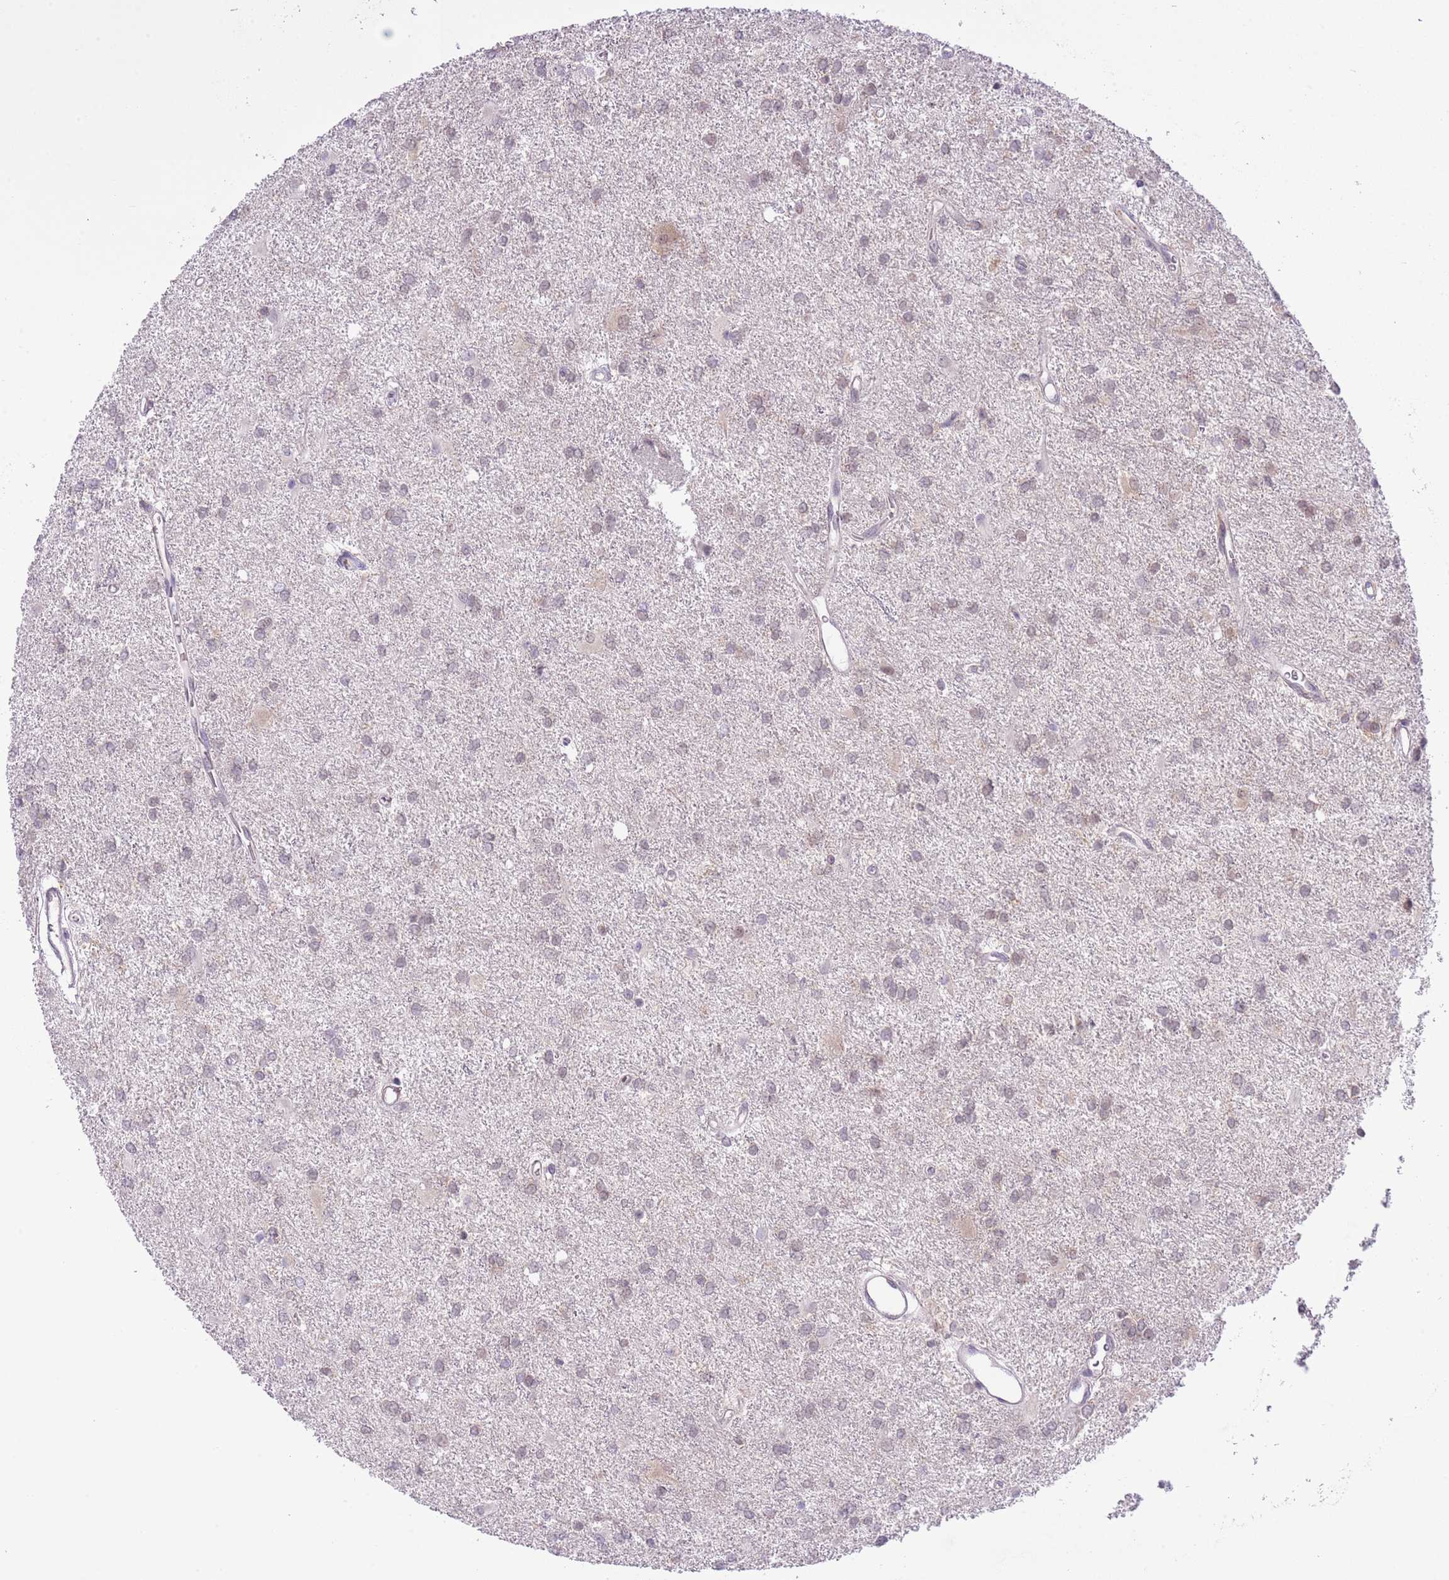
{"staining": {"intensity": "negative", "quantity": "none", "location": "none"}, "tissue": "glioma", "cell_type": "Tumor cells", "image_type": "cancer", "snomed": [{"axis": "morphology", "description": "Glioma, malignant, High grade"}, {"axis": "topography", "description": "Brain"}], "caption": "The histopathology image reveals no staining of tumor cells in glioma.", "gene": "GALK2", "patient": {"sex": "female", "age": 50}}